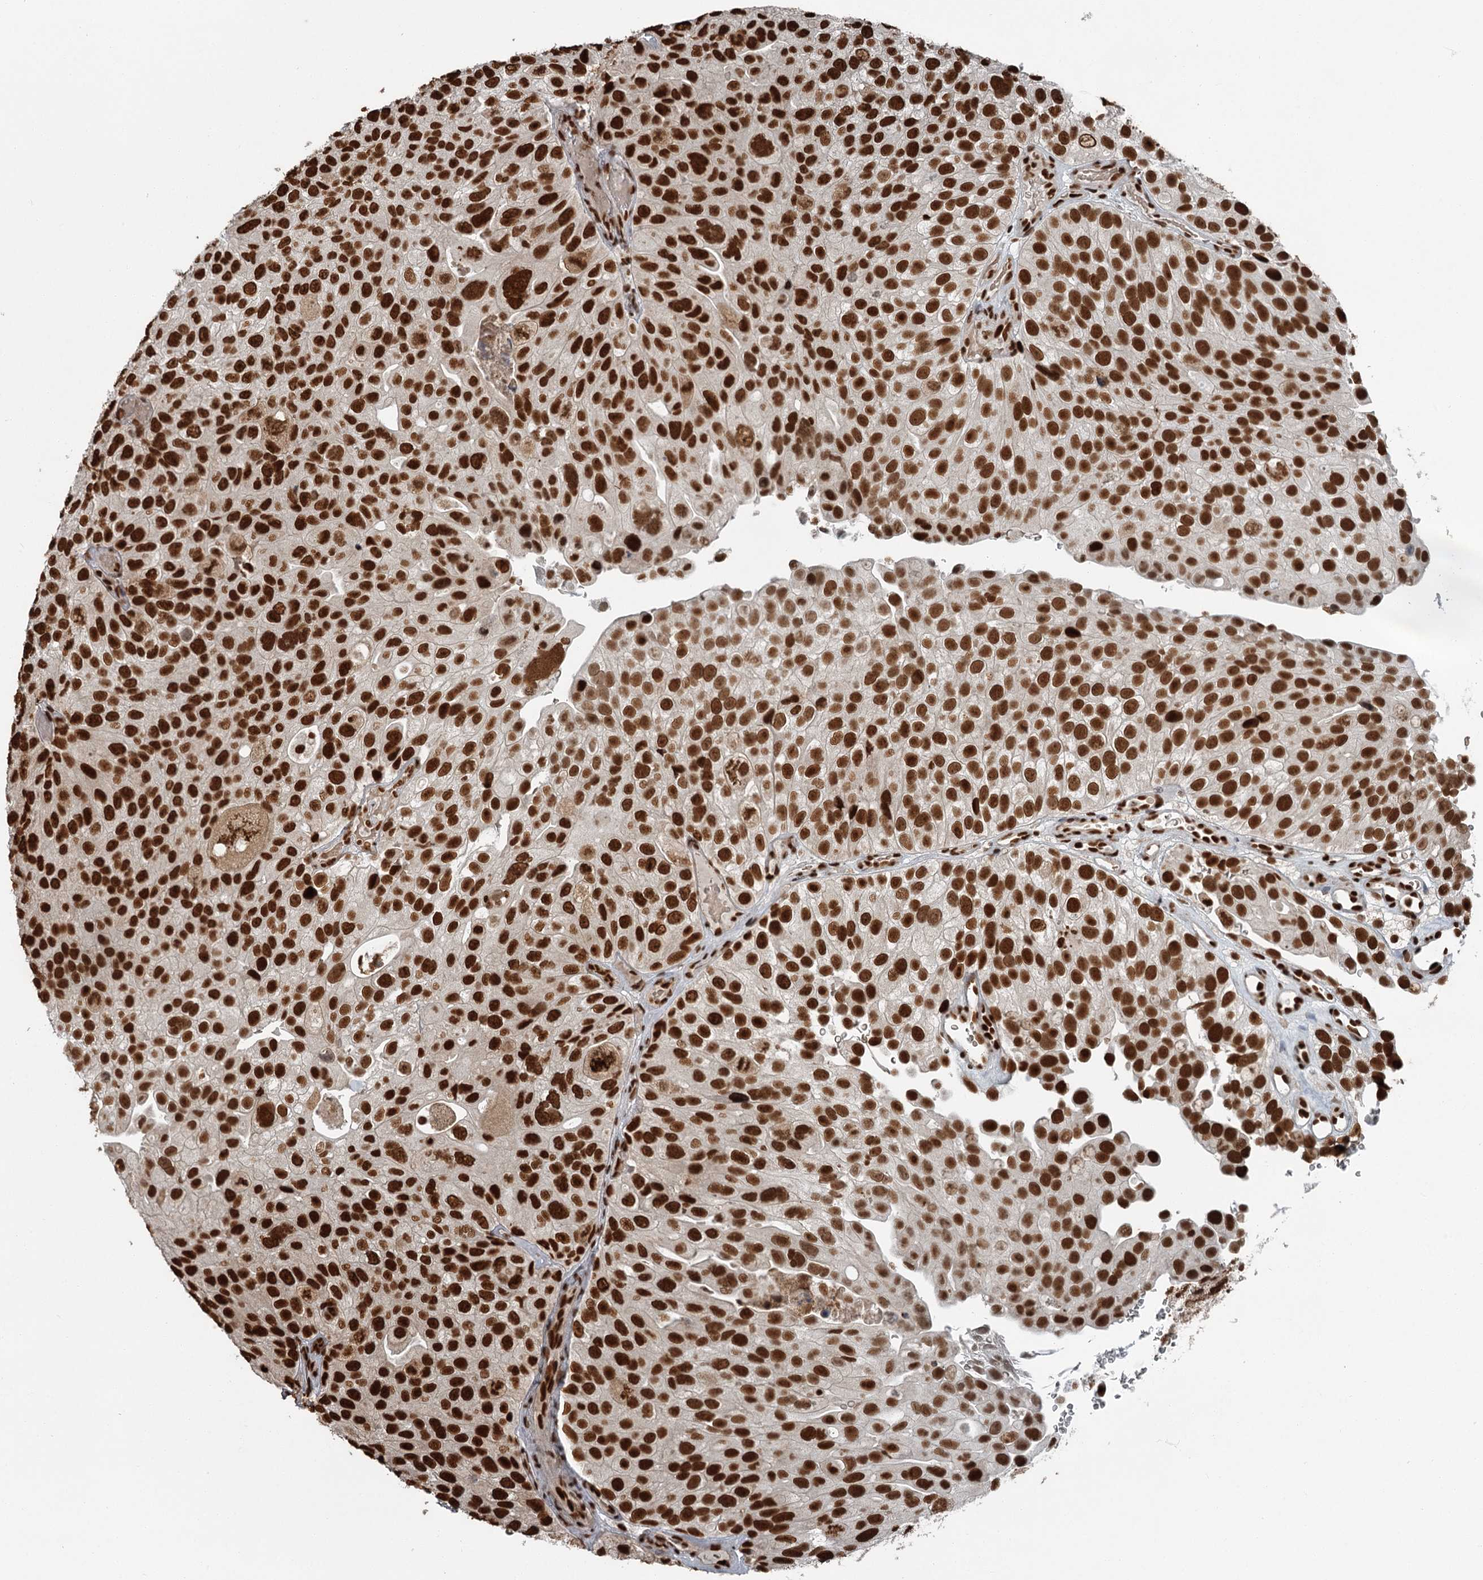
{"staining": {"intensity": "strong", "quantity": ">75%", "location": "nuclear"}, "tissue": "urothelial cancer", "cell_type": "Tumor cells", "image_type": "cancer", "snomed": [{"axis": "morphology", "description": "Urothelial carcinoma, Low grade"}, {"axis": "topography", "description": "Urinary bladder"}], "caption": "Urothelial cancer was stained to show a protein in brown. There is high levels of strong nuclear positivity in about >75% of tumor cells. (brown staining indicates protein expression, while blue staining denotes nuclei).", "gene": "RBBP7", "patient": {"sex": "male", "age": 78}}